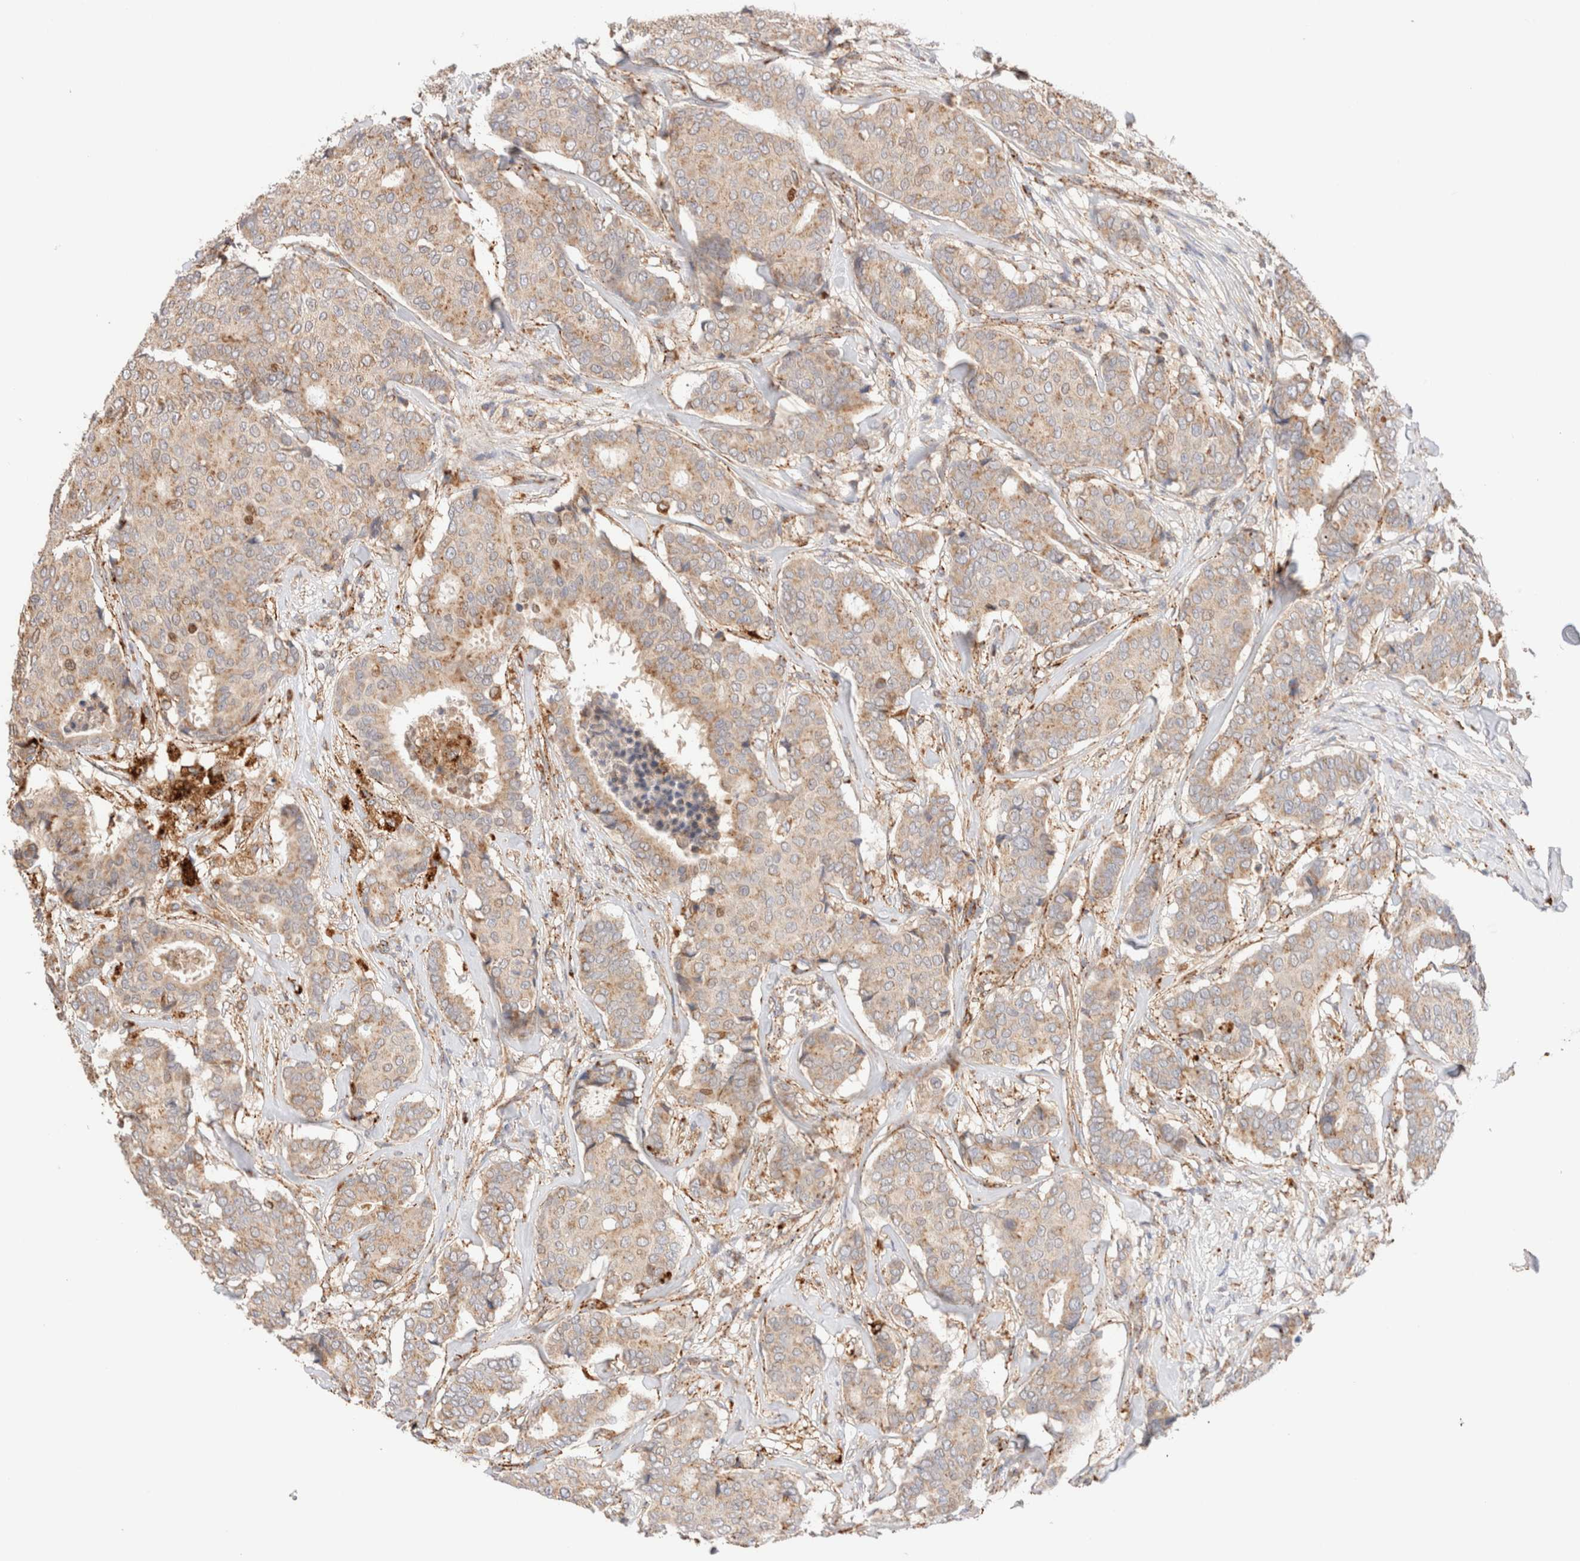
{"staining": {"intensity": "weak", "quantity": ">75%", "location": "cytoplasmic/membranous"}, "tissue": "breast cancer", "cell_type": "Tumor cells", "image_type": "cancer", "snomed": [{"axis": "morphology", "description": "Duct carcinoma"}, {"axis": "topography", "description": "Breast"}], "caption": "Weak cytoplasmic/membranous staining for a protein is appreciated in about >75% of tumor cells of breast invasive ductal carcinoma using IHC.", "gene": "RABEPK", "patient": {"sex": "female", "age": 75}}